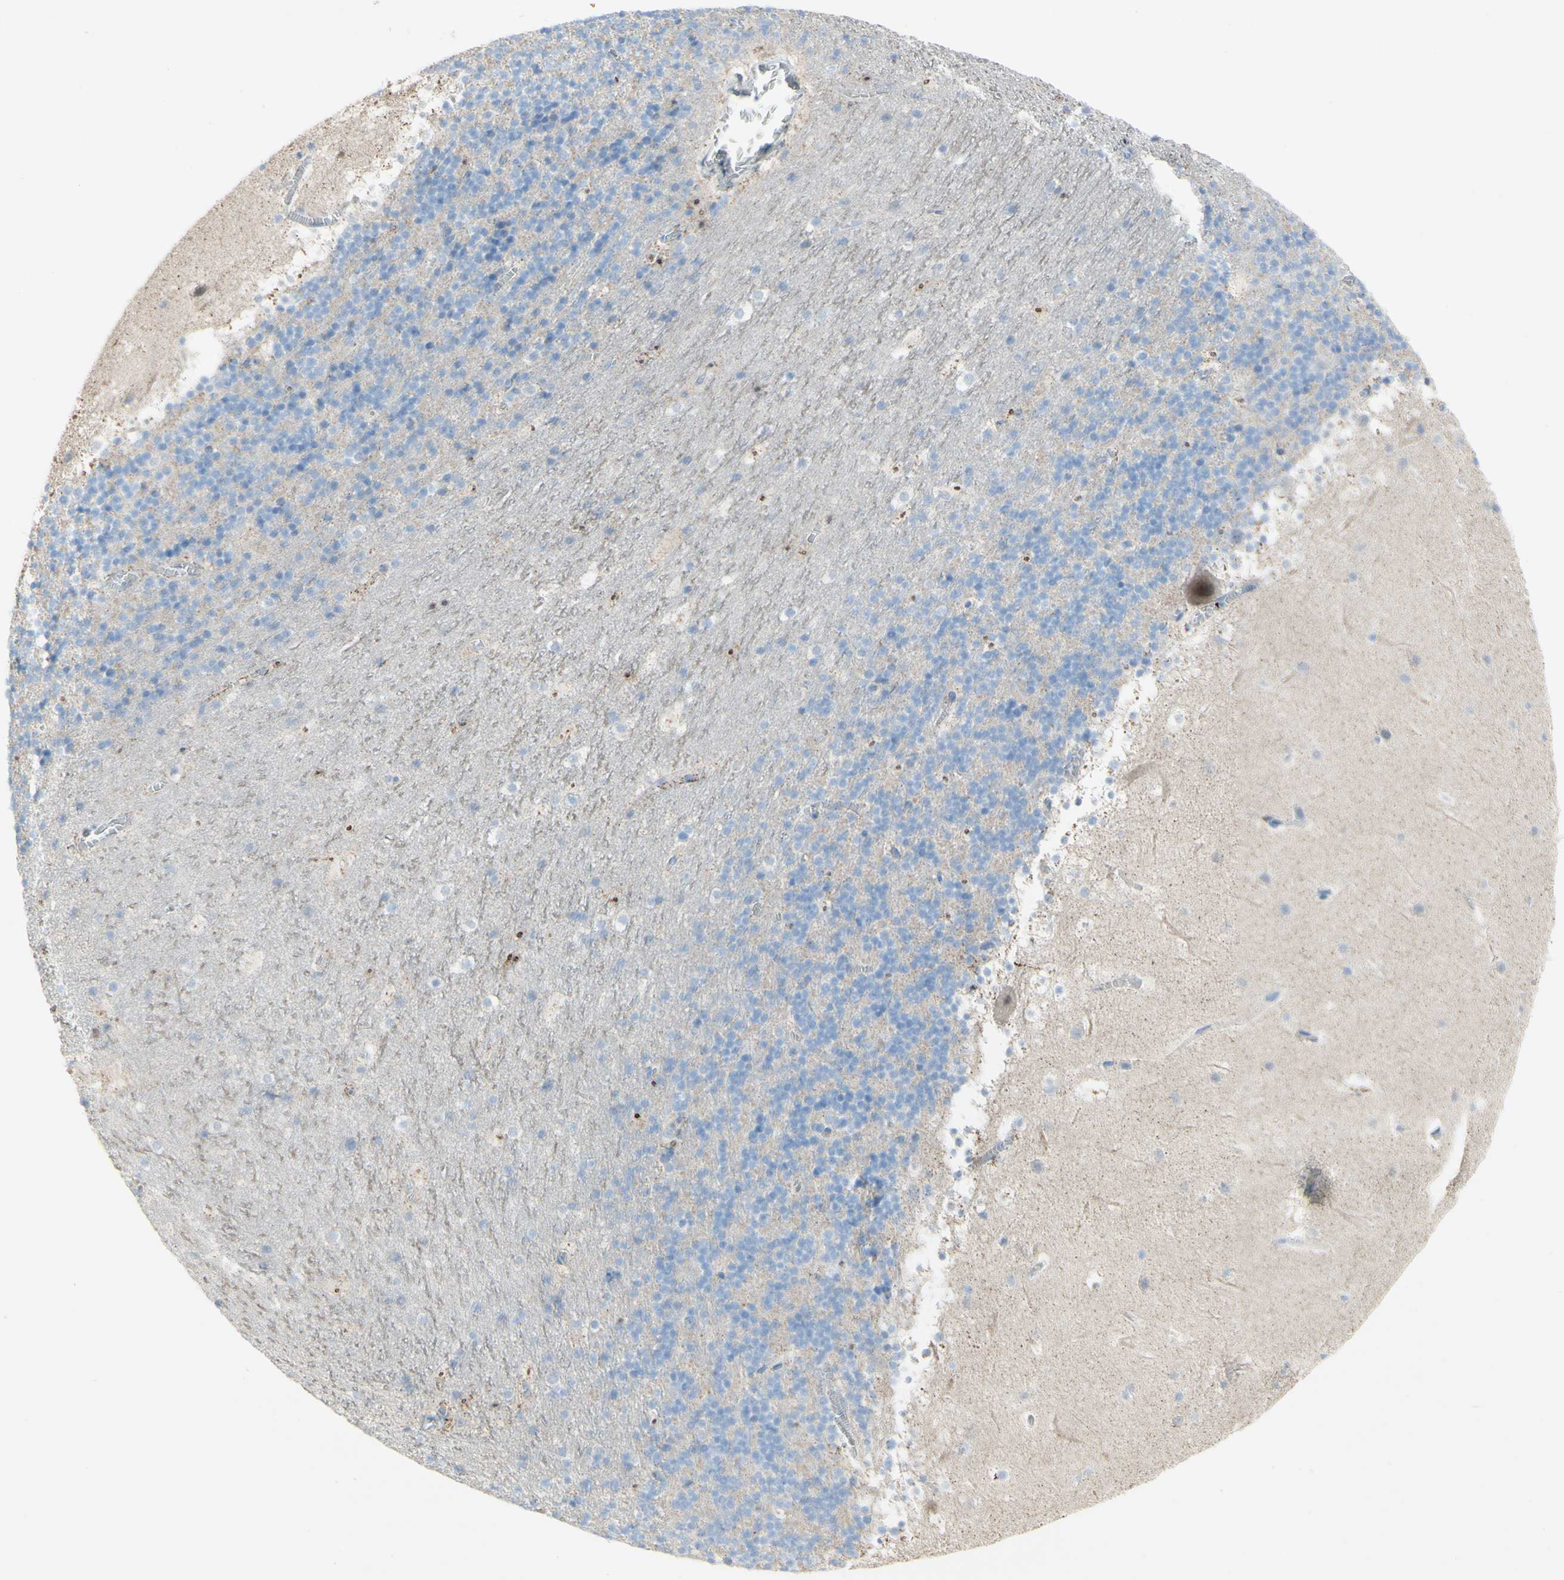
{"staining": {"intensity": "negative", "quantity": "none", "location": "none"}, "tissue": "cerebellum", "cell_type": "Cells in granular layer", "image_type": "normal", "snomed": [{"axis": "morphology", "description": "Normal tissue, NOS"}, {"axis": "topography", "description": "Cerebellum"}], "caption": "The immunohistochemistry photomicrograph has no significant staining in cells in granular layer of cerebellum.", "gene": "ACADL", "patient": {"sex": "male", "age": 45}}